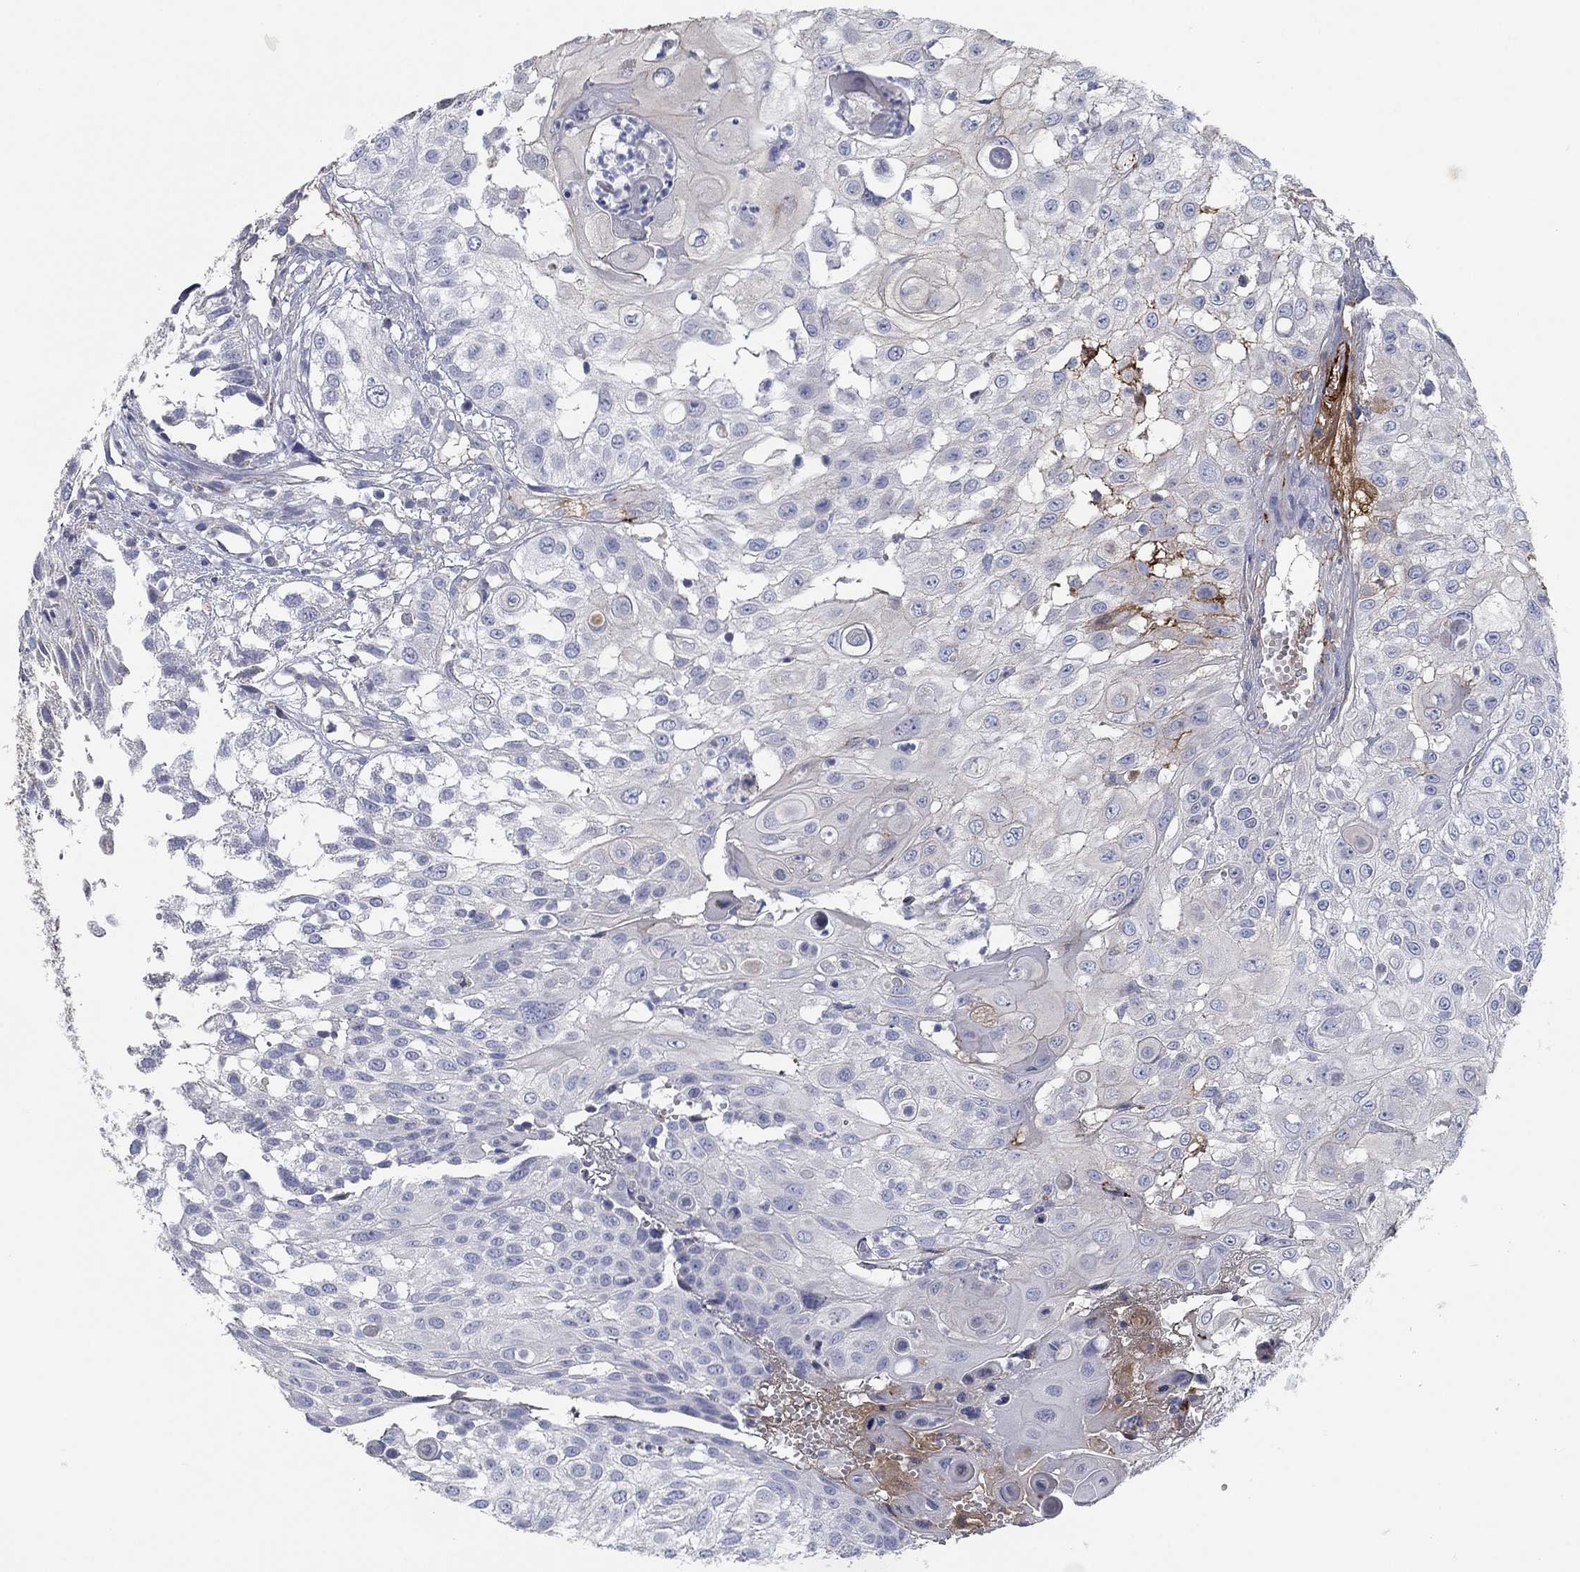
{"staining": {"intensity": "negative", "quantity": "none", "location": "none"}, "tissue": "urothelial cancer", "cell_type": "Tumor cells", "image_type": "cancer", "snomed": [{"axis": "morphology", "description": "Urothelial carcinoma, High grade"}, {"axis": "topography", "description": "Urinary bladder"}], "caption": "Tumor cells show no significant protein expression in high-grade urothelial carcinoma.", "gene": "APOC3", "patient": {"sex": "female", "age": 79}}